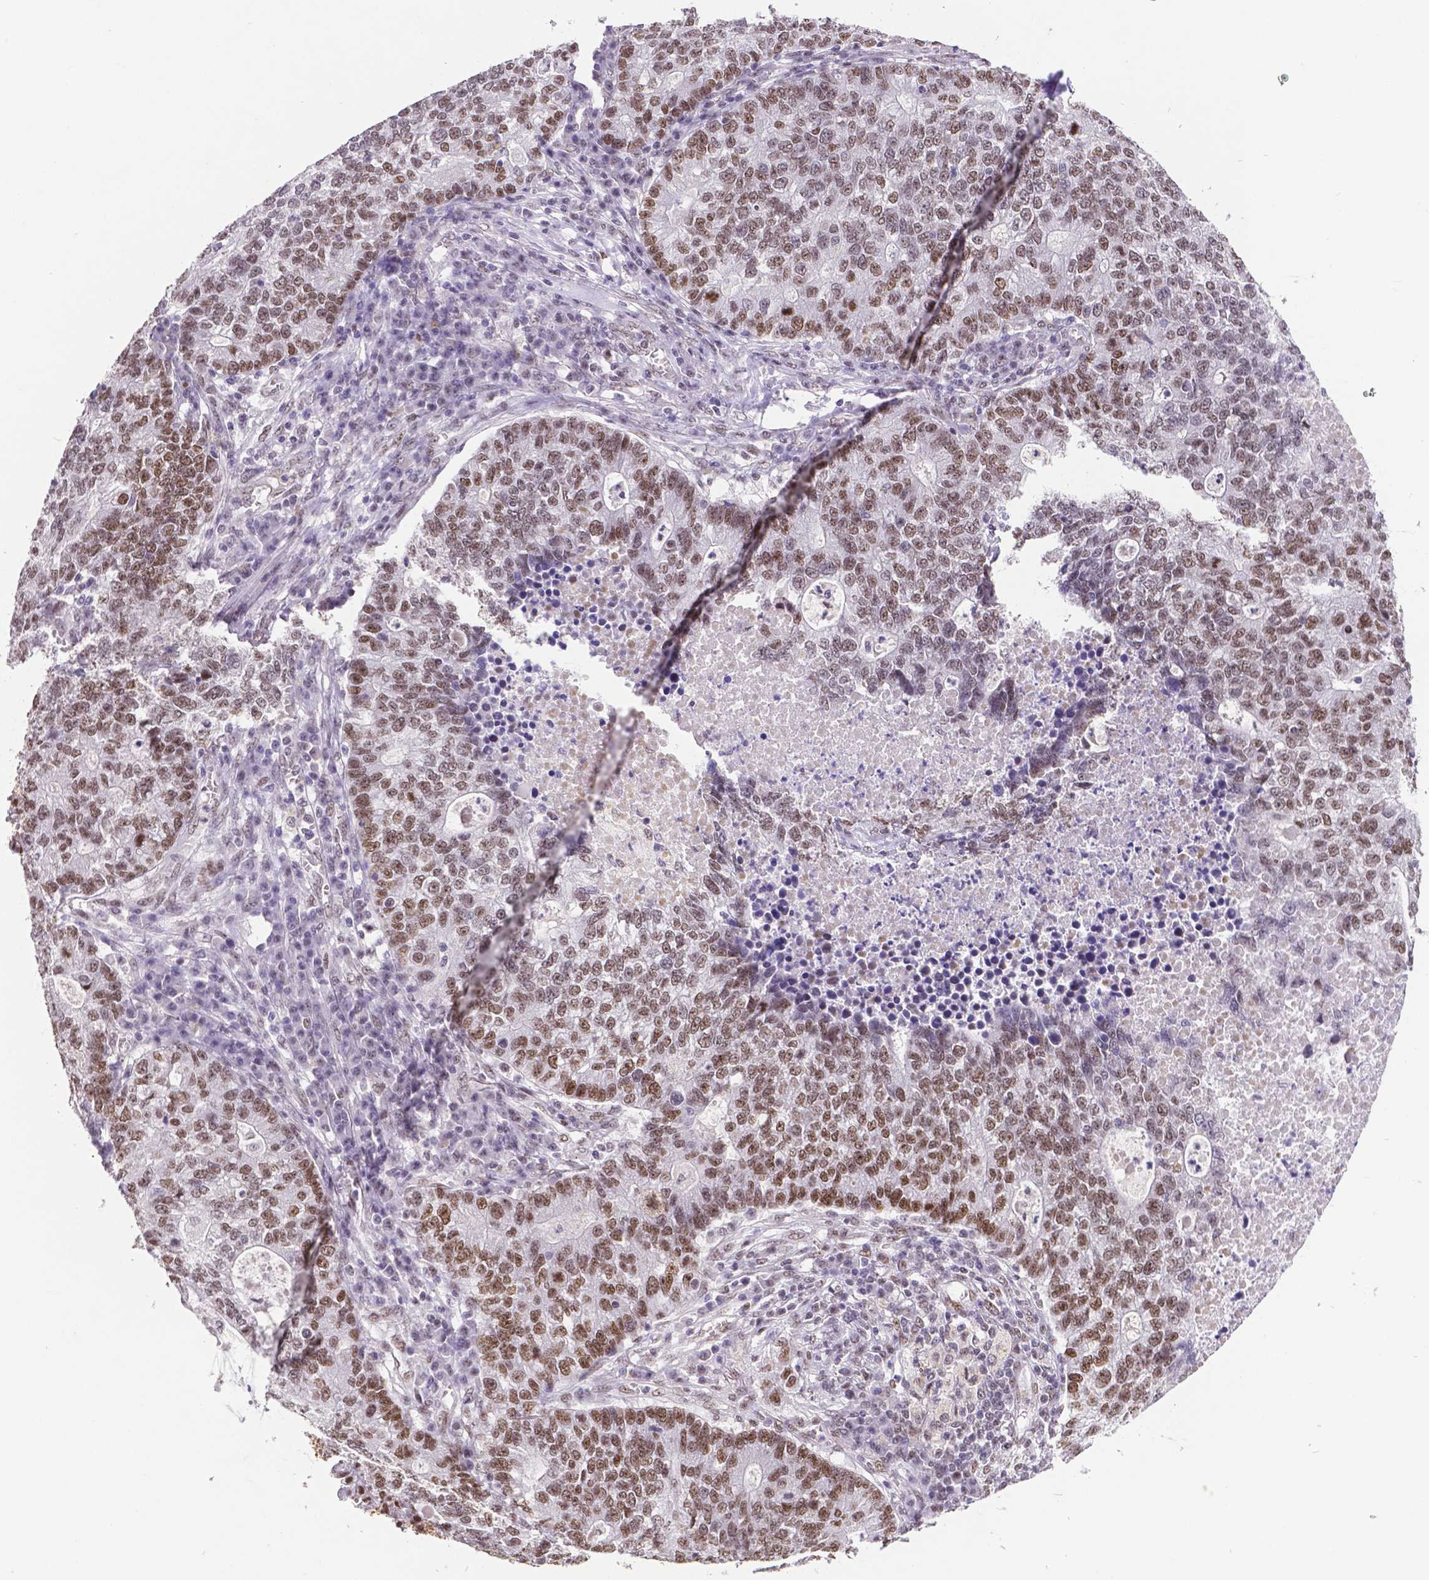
{"staining": {"intensity": "moderate", "quantity": ">75%", "location": "nuclear"}, "tissue": "lung cancer", "cell_type": "Tumor cells", "image_type": "cancer", "snomed": [{"axis": "morphology", "description": "Adenocarcinoma, NOS"}, {"axis": "topography", "description": "Lung"}], "caption": "Immunohistochemistry (IHC) (DAB (3,3'-diaminobenzidine)) staining of lung cancer exhibits moderate nuclear protein expression in approximately >75% of tumor cells.", "gene": "ATRX", "patient": {"sex": "male", "age": 57}}